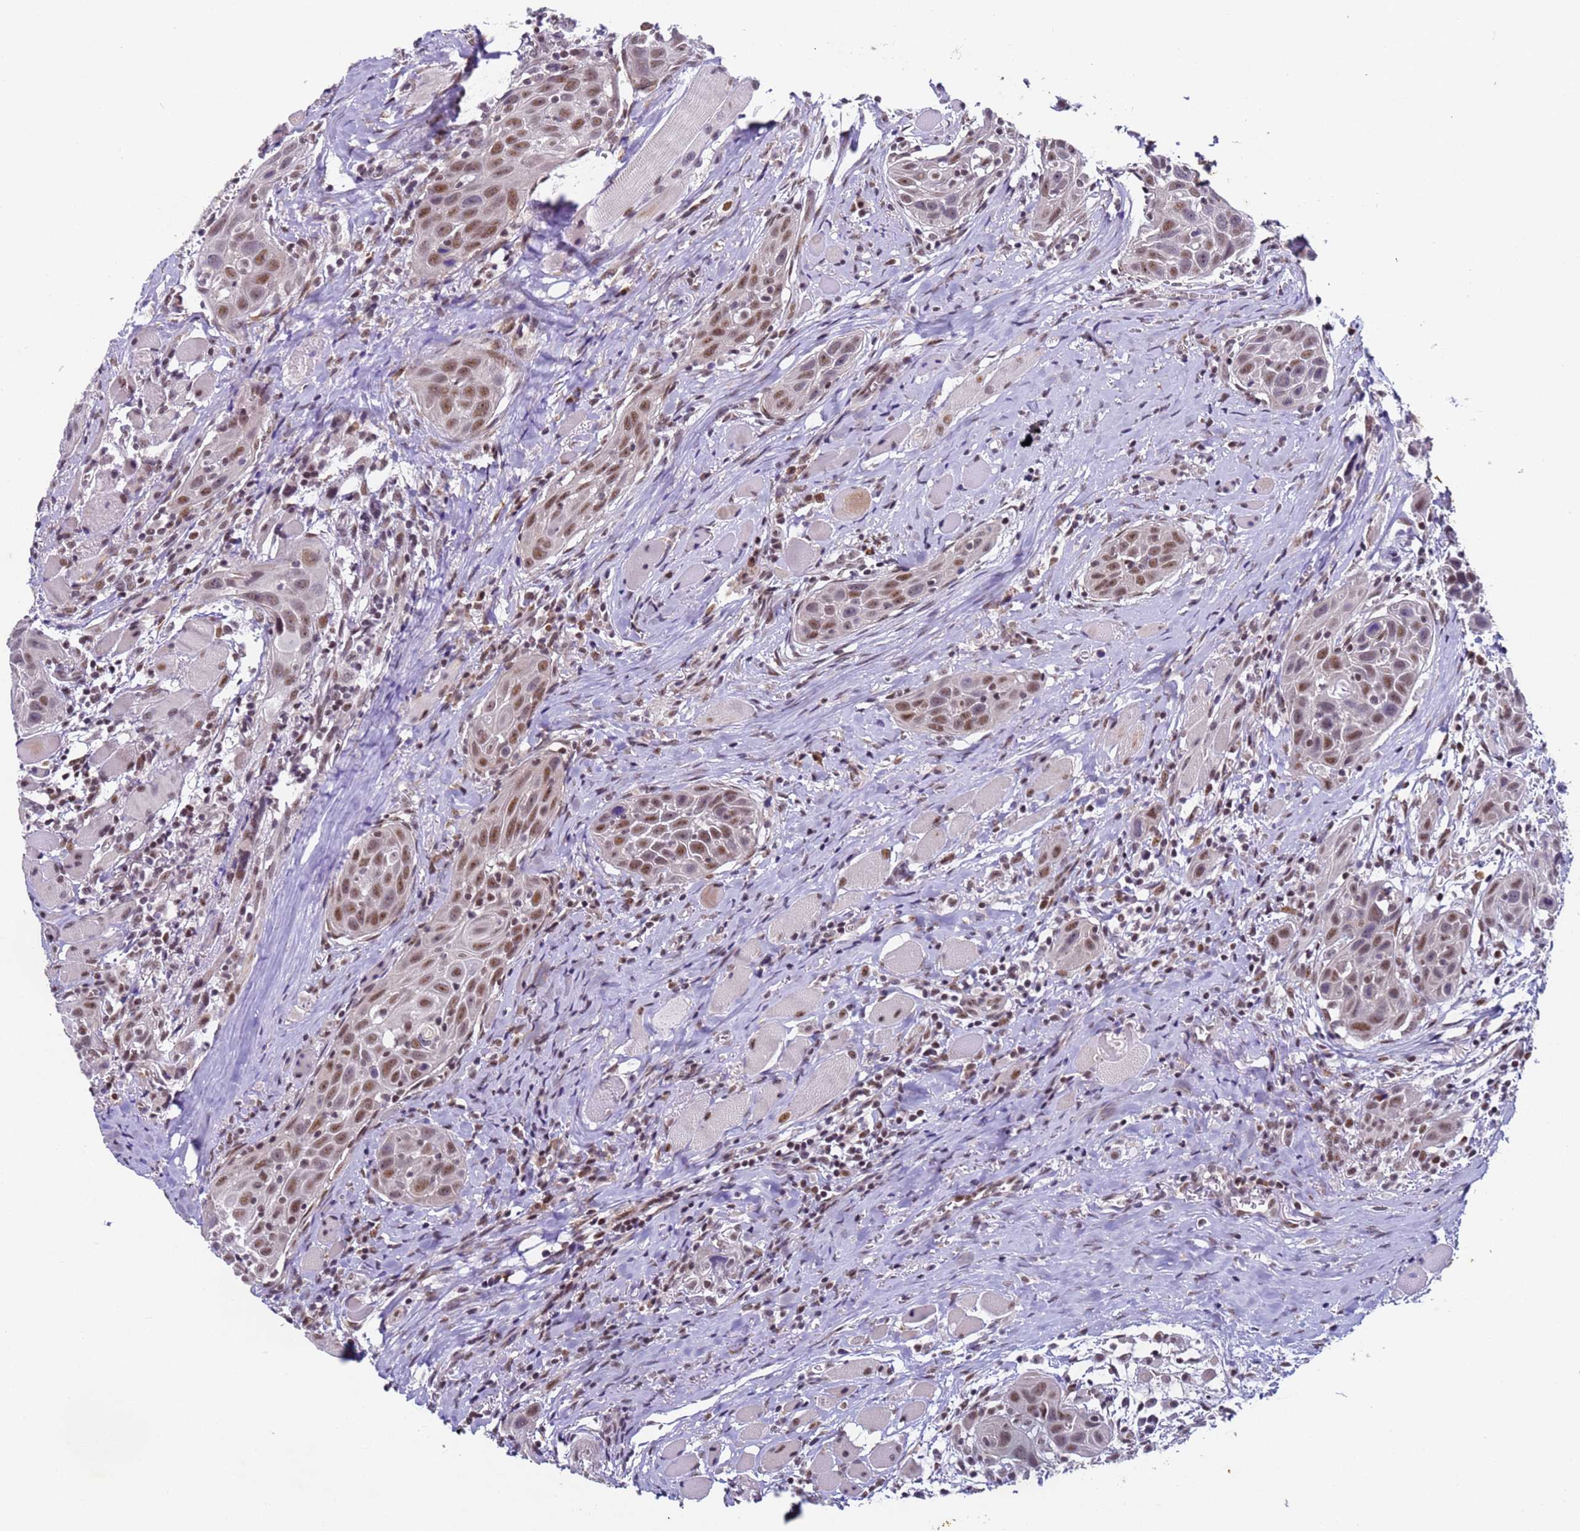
{"staining": {"intensity": "moderate", "quantity": ">75%", "location": "nuclear"}, "tissue": "head and neck cancer", "cell_type": "Tumor cells", "image_type": "cancer", "snomed": [{"axis": "morphology", "description": "Squamous cell carcinoma, NOS"}, {"axis": "topography", "description": "Oral tissue"}, {"axis": "topography", "description": "Head-Neck"}], "caption": "A brown stain shows moderate nuclear expression of a protein in squamous cell carcinoma (head and neck) tumor cells.", "gene": "FNBP4", "patient": {"sex": "female", "age": 50}}